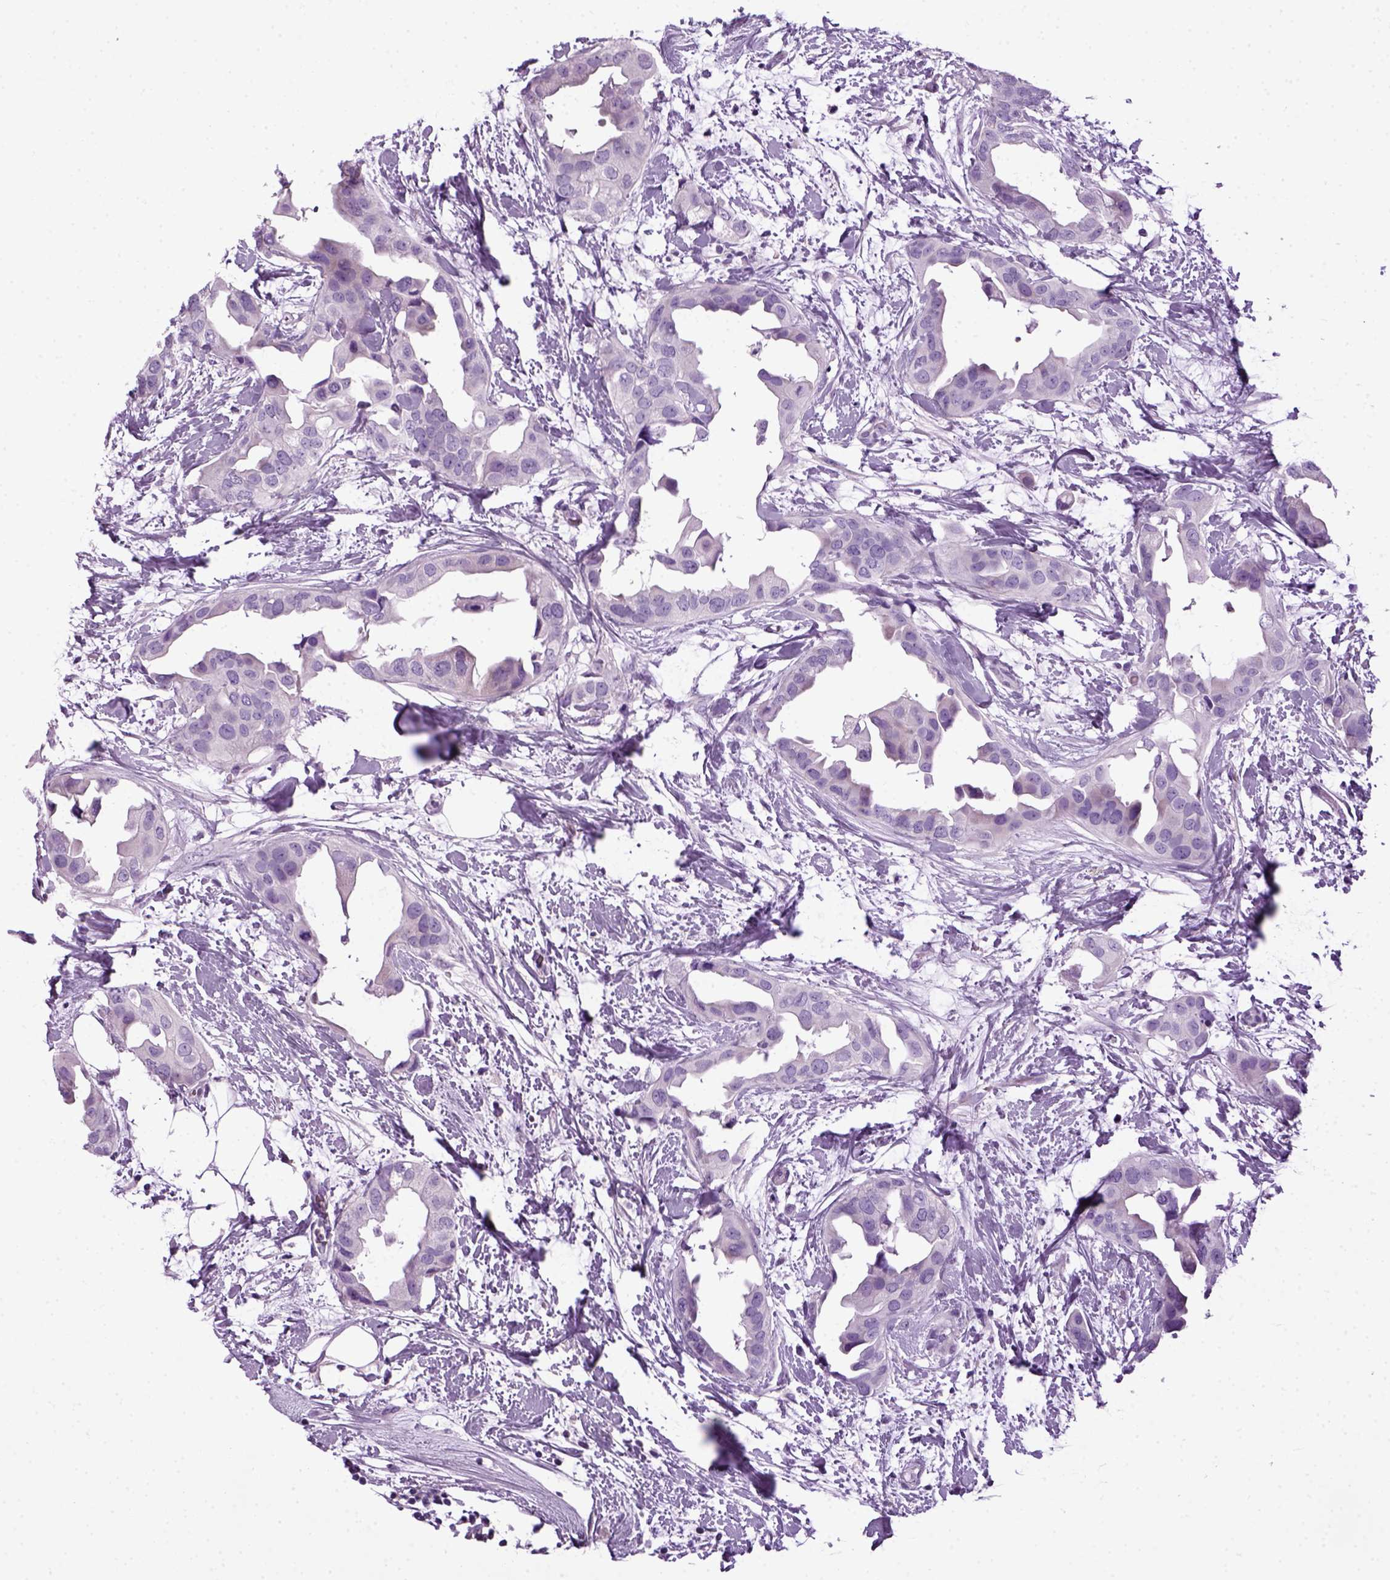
{"staining": {"intensity": "negative", "quantity": "none", "location": "none"}, "tissue": "breast cancer", "cell_type": "Tumor cells", "image_type": "cancer", "snomed": [{"axis": "morphology", "description": "Normal tissue, NOS"}, {"axis": "morphology", "description": "Duct carcinoma"}, {"axis": "topography", "description": "Breast"}], "caption": "Immunohistochemistry histopathology image of human breast intraductal carcinoma stained for a protein (brown), which displays no positivity in tumor cells.", "gene": "HMCN2", "patient": {"sex": "female", "age": 40}}